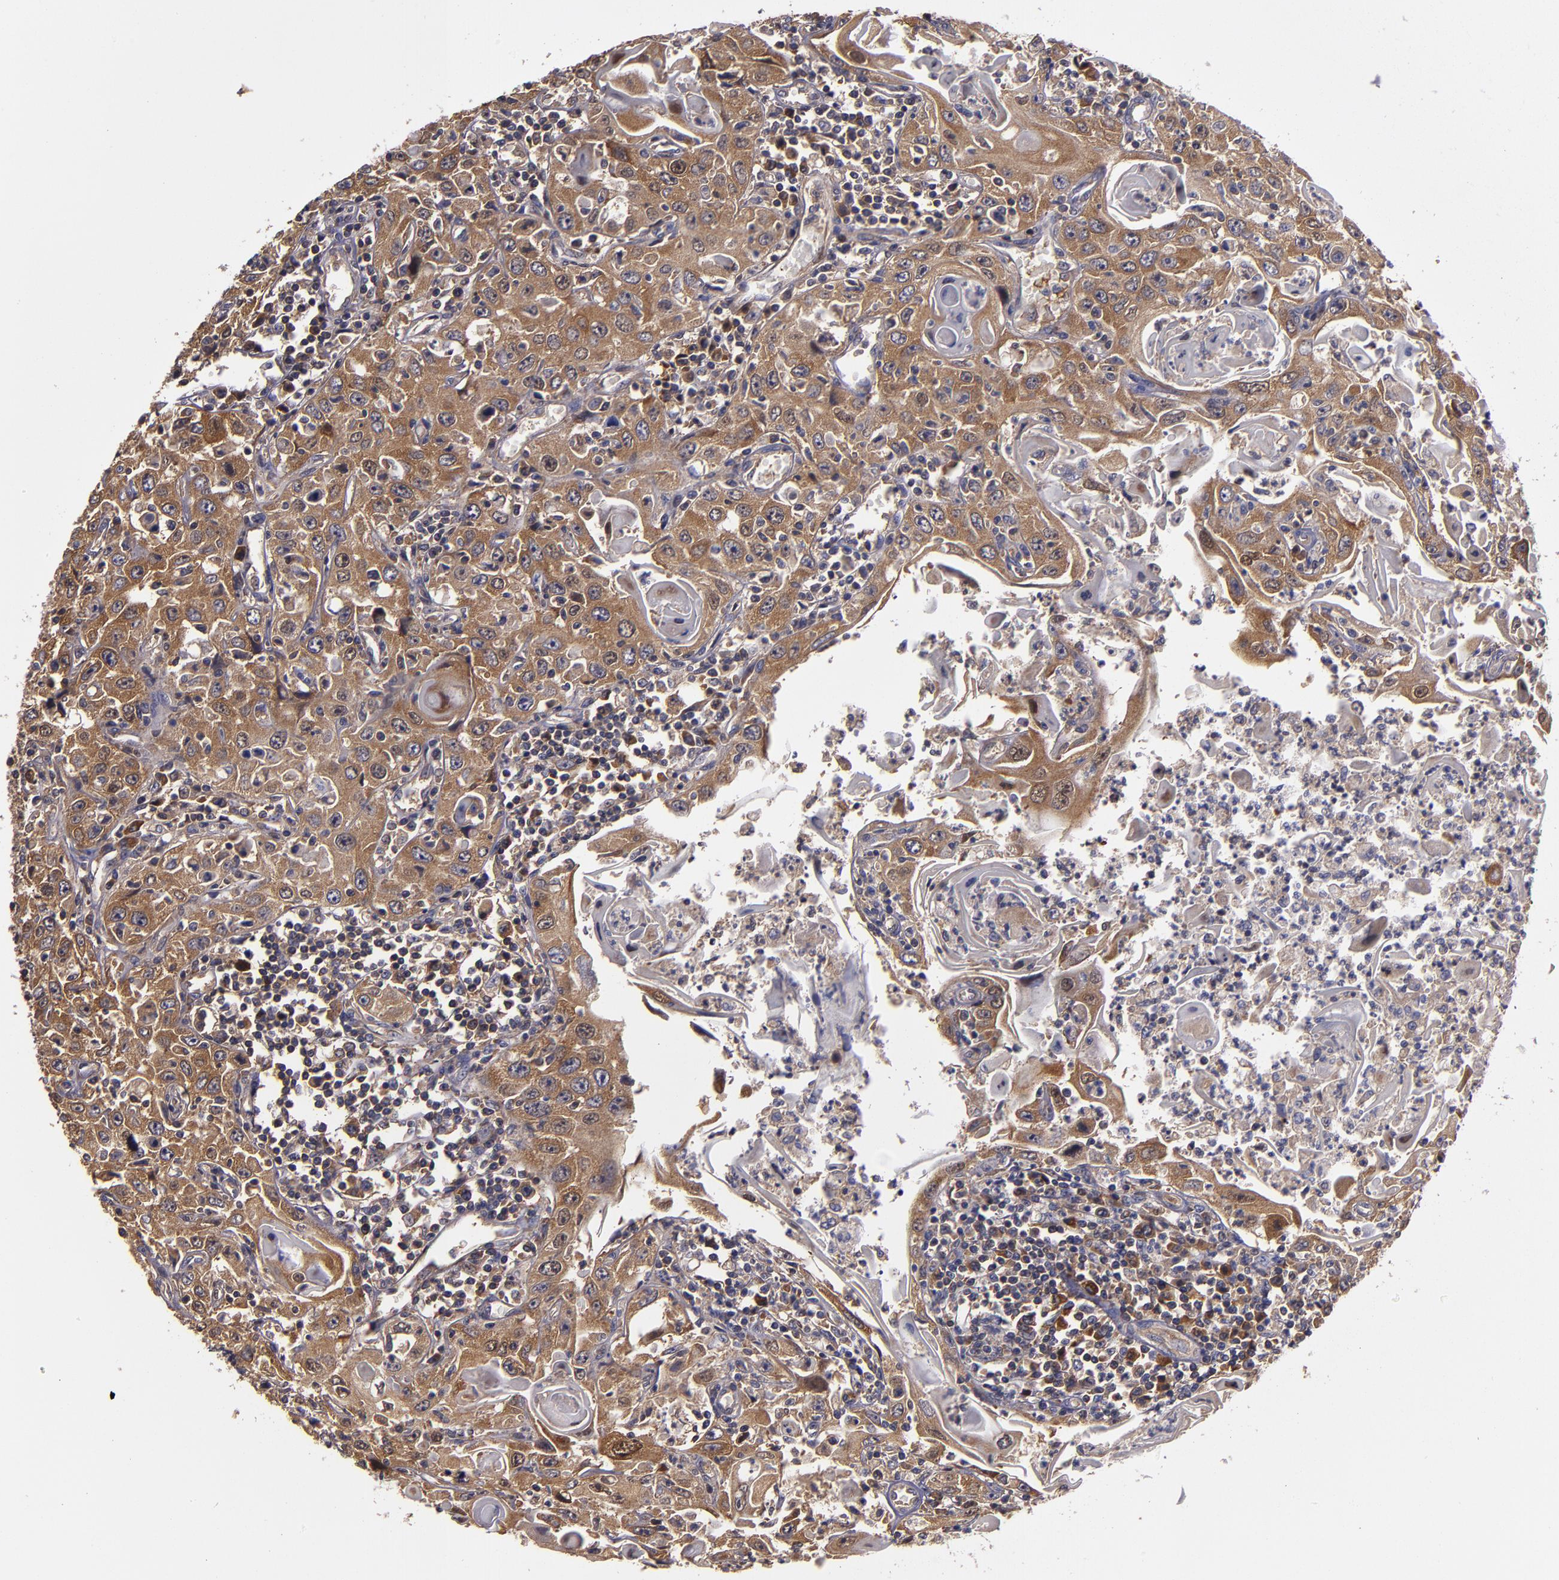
{"staining": {"intensity": "weak", "quantity": ">75%", "location": "cytoplasmic/membranous"}, "tissue": "head and neck cancer", "cell_type": "Tumor cells", "image_type": "cancer", "snomed": [{"axis": "morphology", "description": "Squamous cell carcinoma, NOS"}, {"axis": "topography", "description": "Oral tissue"}, {"axis": "topography", "description": "Head-Neck"}], "caption": "Immunohistochemical staining of head and neck cancer (squamous cell carcinoma) reveals low levels of weak cytoplasmic/membranous protein staining in approximately >75% of tumor cells.", "gene": "CARS1", "patient": {"sex": "female", "age": 76}}